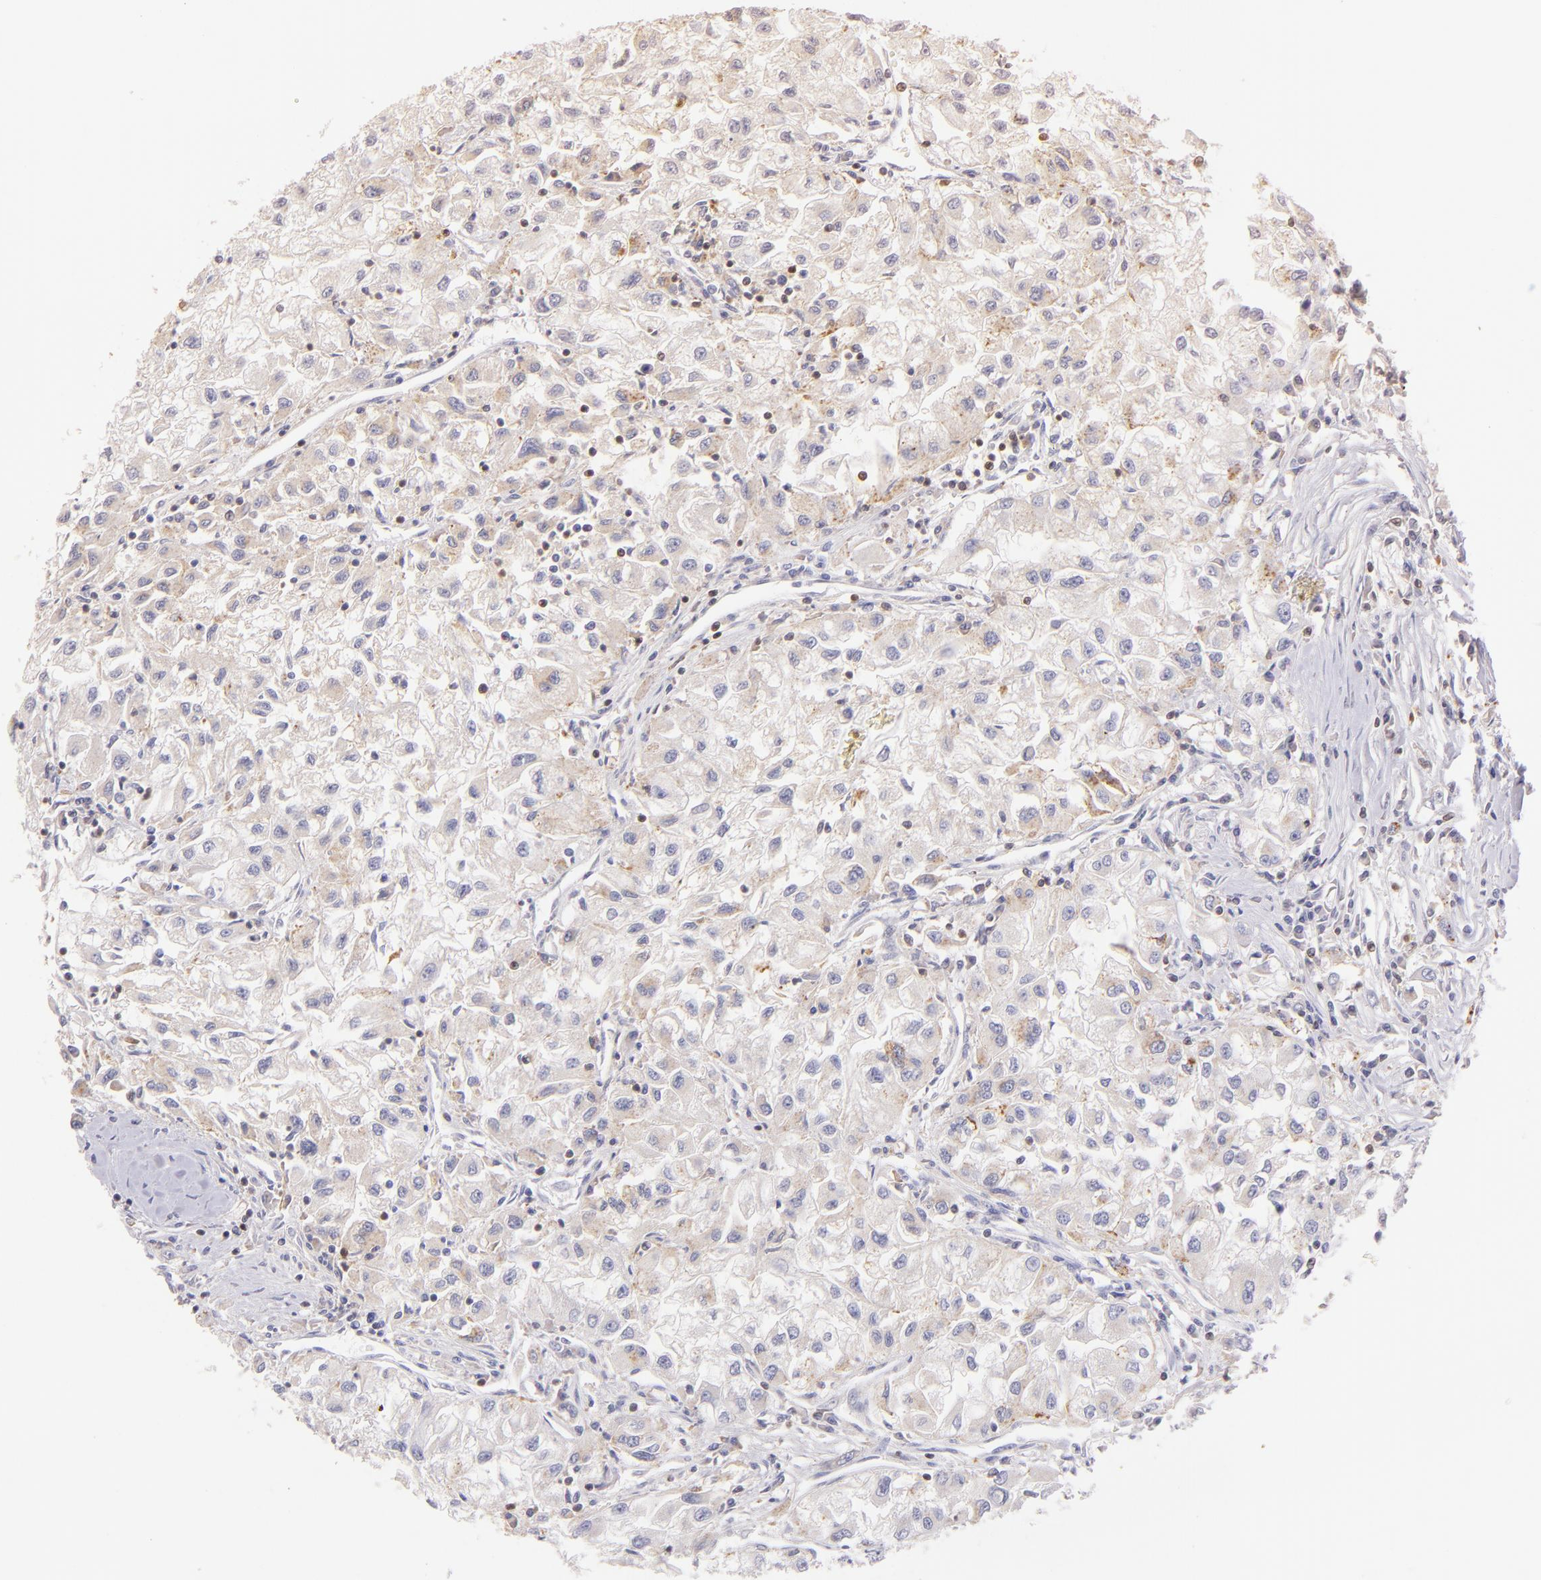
{"staining": {"intensity": "weak", "quantity": "<25%", "location": "cytoplasmic/membranous"}, "tissue": "renal cancer", "cell_type": "Tumor cells", "image_type": "cancer", "snomed": [{"axis": "morphology", "description": "Adenocarcinoma, NOS"}, {"axis": "topography", "description": "Kidney"}], "caption": "This is a histopathology image of immunohistochemistry (IHC) staining of renal cancer, which shows no staining in tumor cells. Brightfield microscopy of IHC stained with DAB (3,3'-diaminobenzidine) (brown) and hematoxylin (blue), captured at high magnification.", "gene": "ZAP70", "patient": {"sex": "male", "age": 59}}